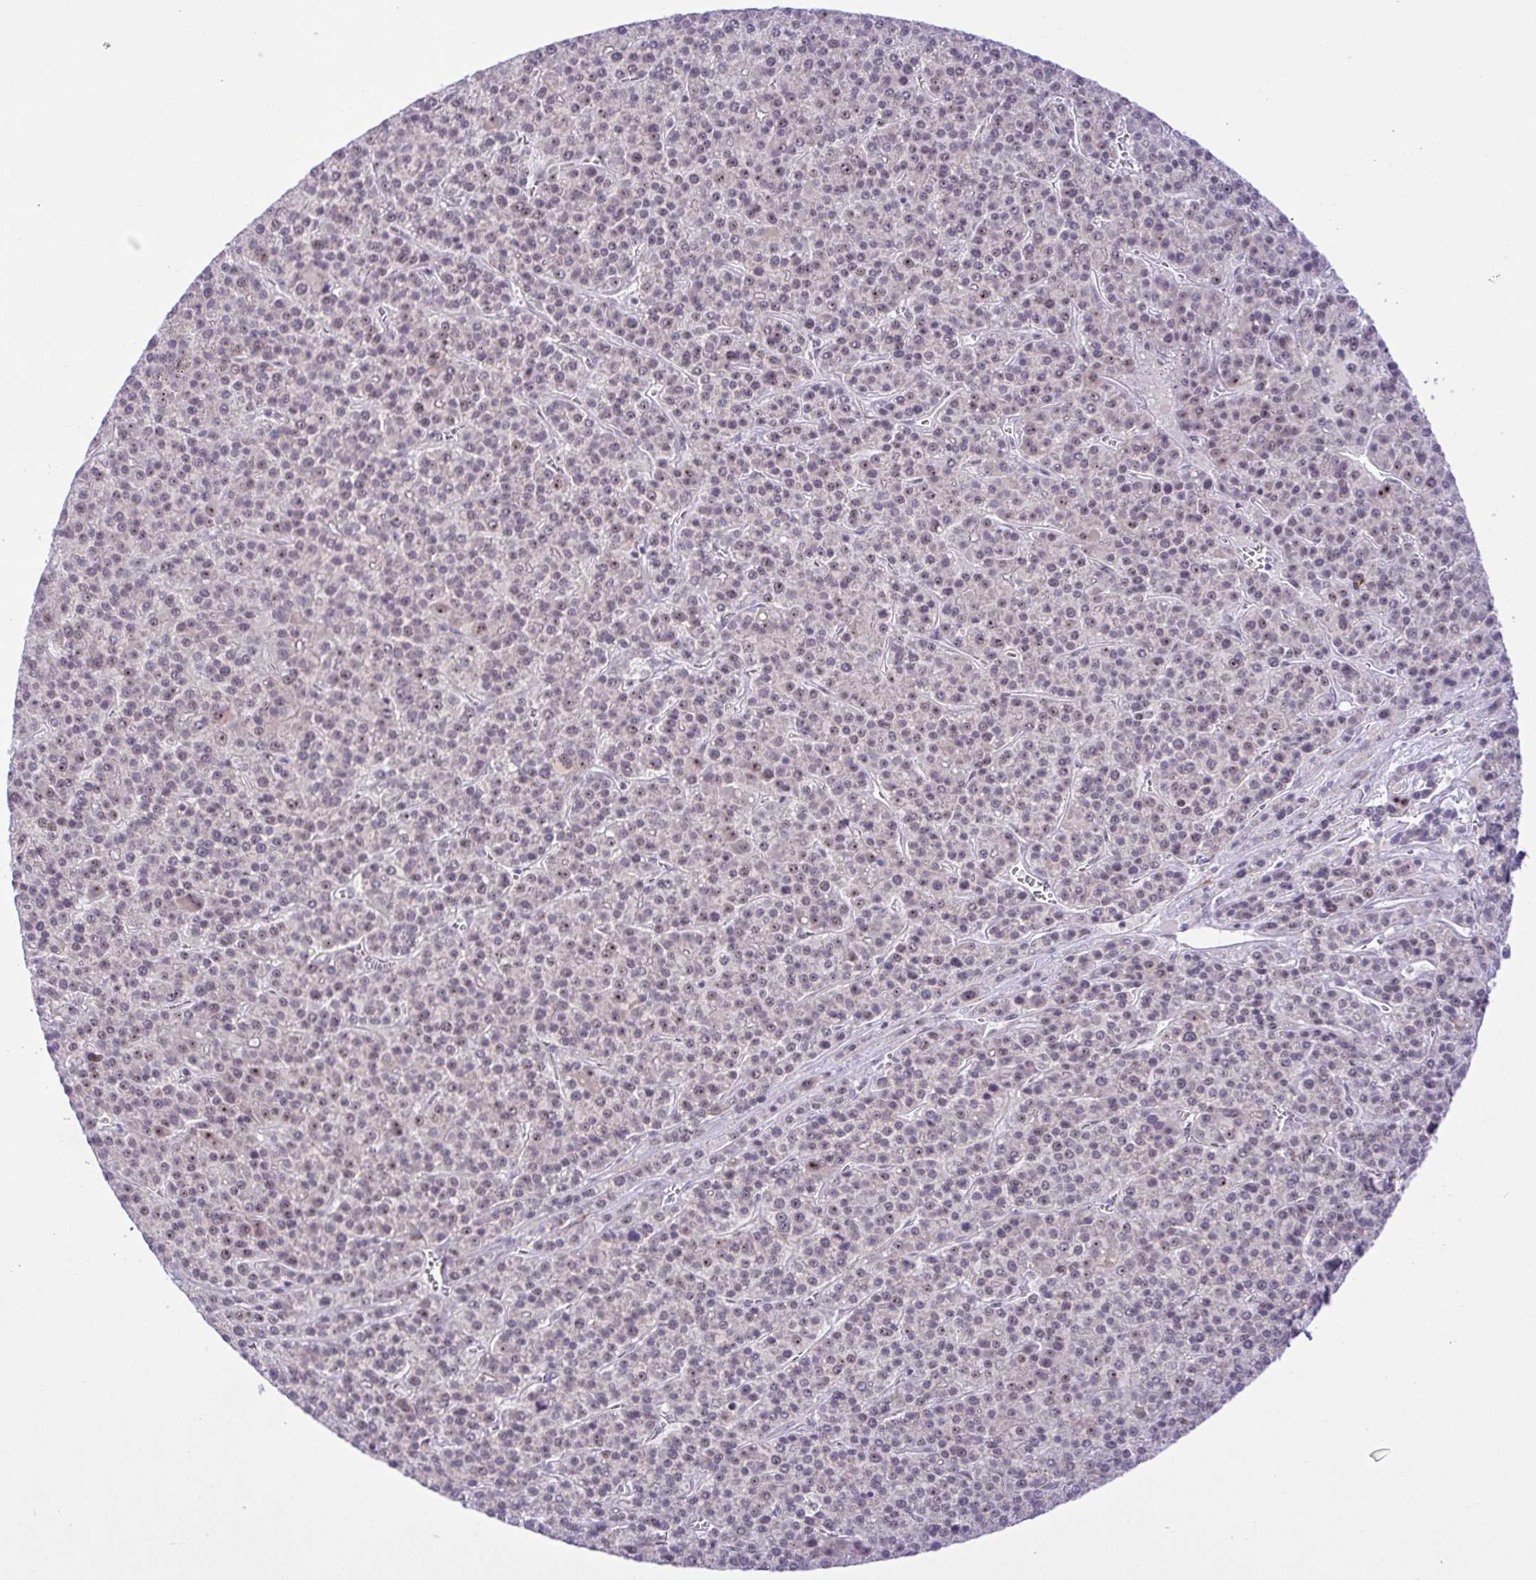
{"staining": {"intensity": "weak", "quantity": "<25%", "location": "nuclear"}, "tissue": "liver cancer", "cell_type": "Tumor cells", "image_type": "cancer", "snomed": [{"axis": "morphology", "description": "Carcinoma, Hepatocellular, NOS"}, {"axis": "topography", "description": "Liver"}], "caption": "Liver cancer stained for a protein using immunohistochemistry (IHC) displays no staining tumor cells.", "gene": "RSL24D1", "patient": {"sex": "female", "age": 58}}